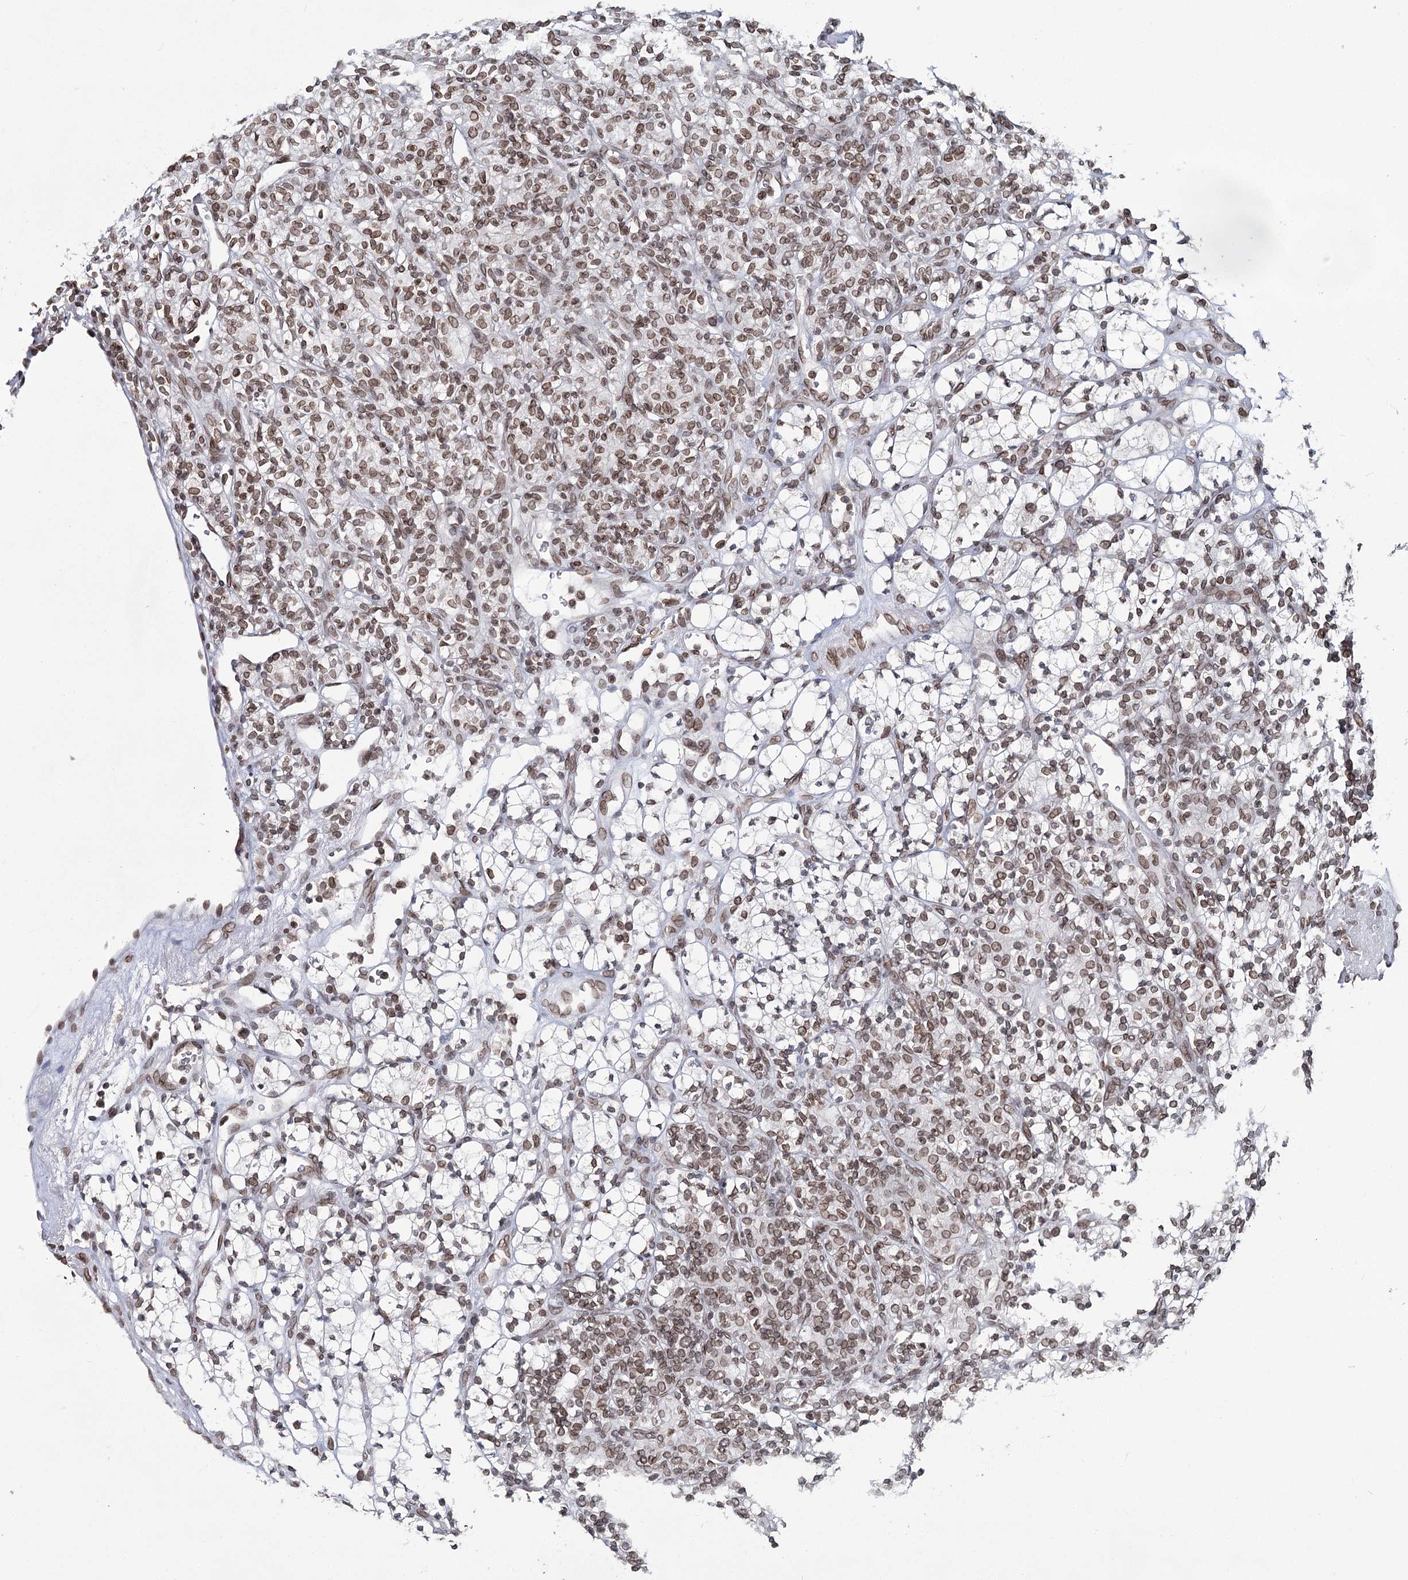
{"staining": {"intensity": "moderate", "quantity": ">75%", "location": "nuclear"}, "tissue": "renal cancer", "cell_type": "Tumor cells", "image_type": "cancer", "snomed": [{"axis": "morphology", "description": "Adenocarcinoma, NOS"}, {"axis": "topography", "description": "Kidney"}], "caption": "Immunohistochemical staining of renal cancer shows moderate nuclear protein expression in about >75% of tumor cells.", "gene": "KIAA0930", "patient": {"sex": "male", "age": 77}}